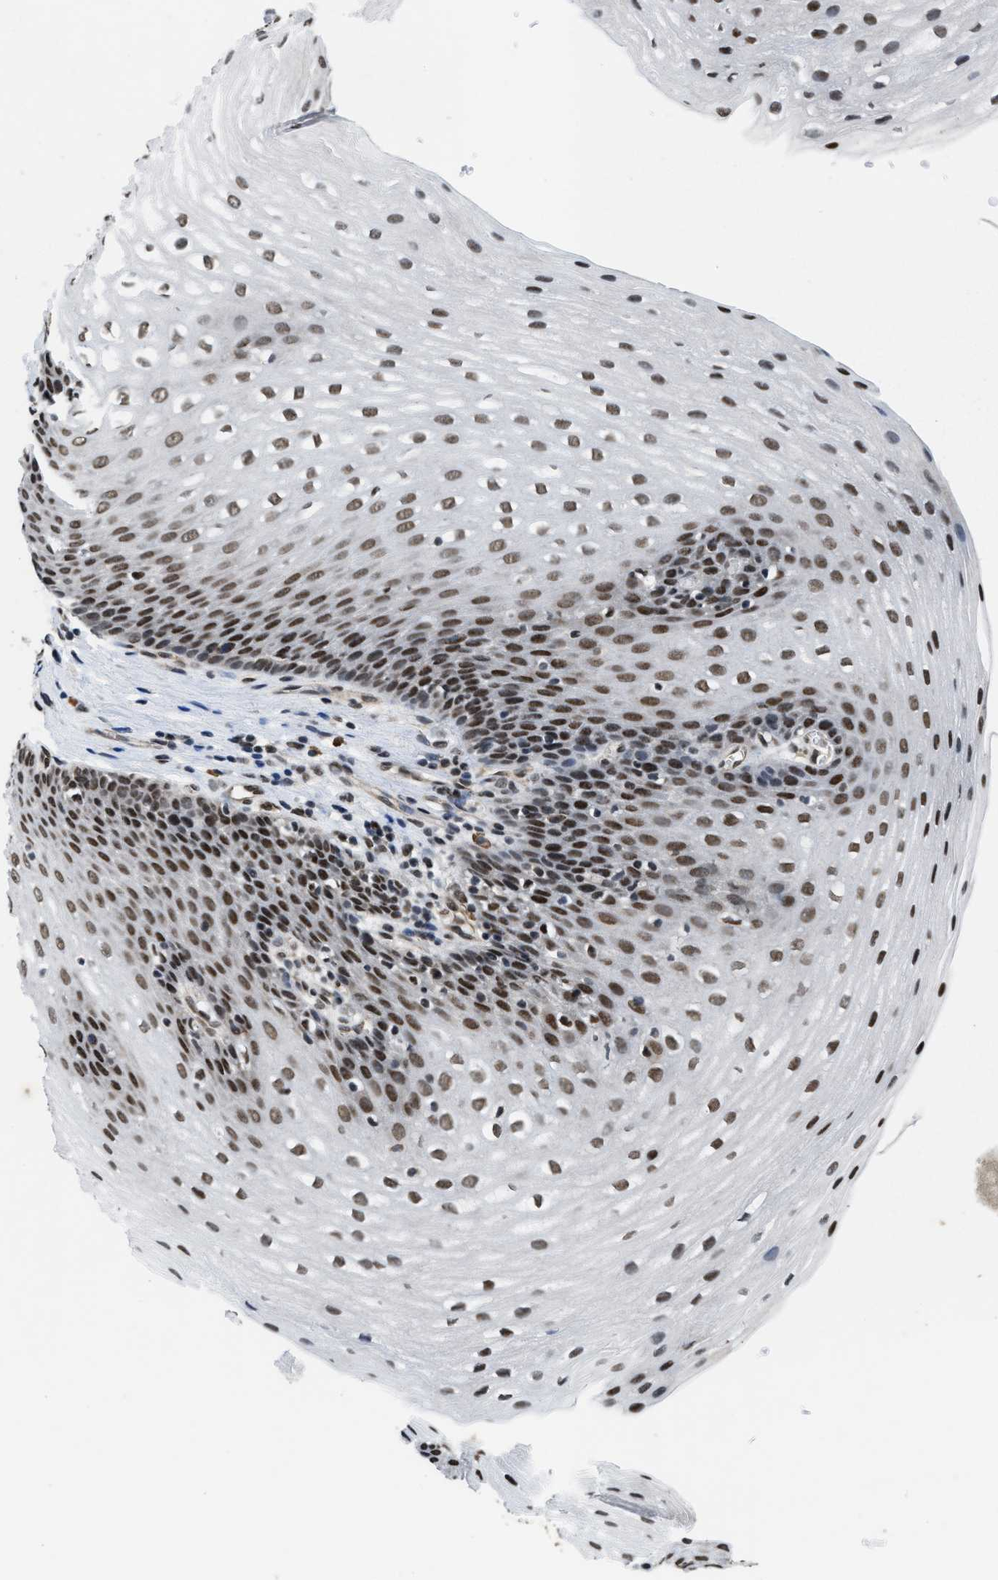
{"staining": {"intensity": "strong", "quantity": ">75%", "location": "nuclear"}, "tissue": "esophagus", "cell_type": "Squamous epithelial cells", "image_type": "normal", "snomed": [{"axis": "morphology", "description": "Normal tissue, NOS"}, {"axis": "topography", "description": "Esophagus"}], "caption": "This photomicrograph reveals immunohistochemistry (IHC) staining of unremarkable esophagus, with high strong nuclear positivity in about >75% of squamous epithelial cells.", "gene": "SAFB", "patient": {"sex": "male", "age": 48}}